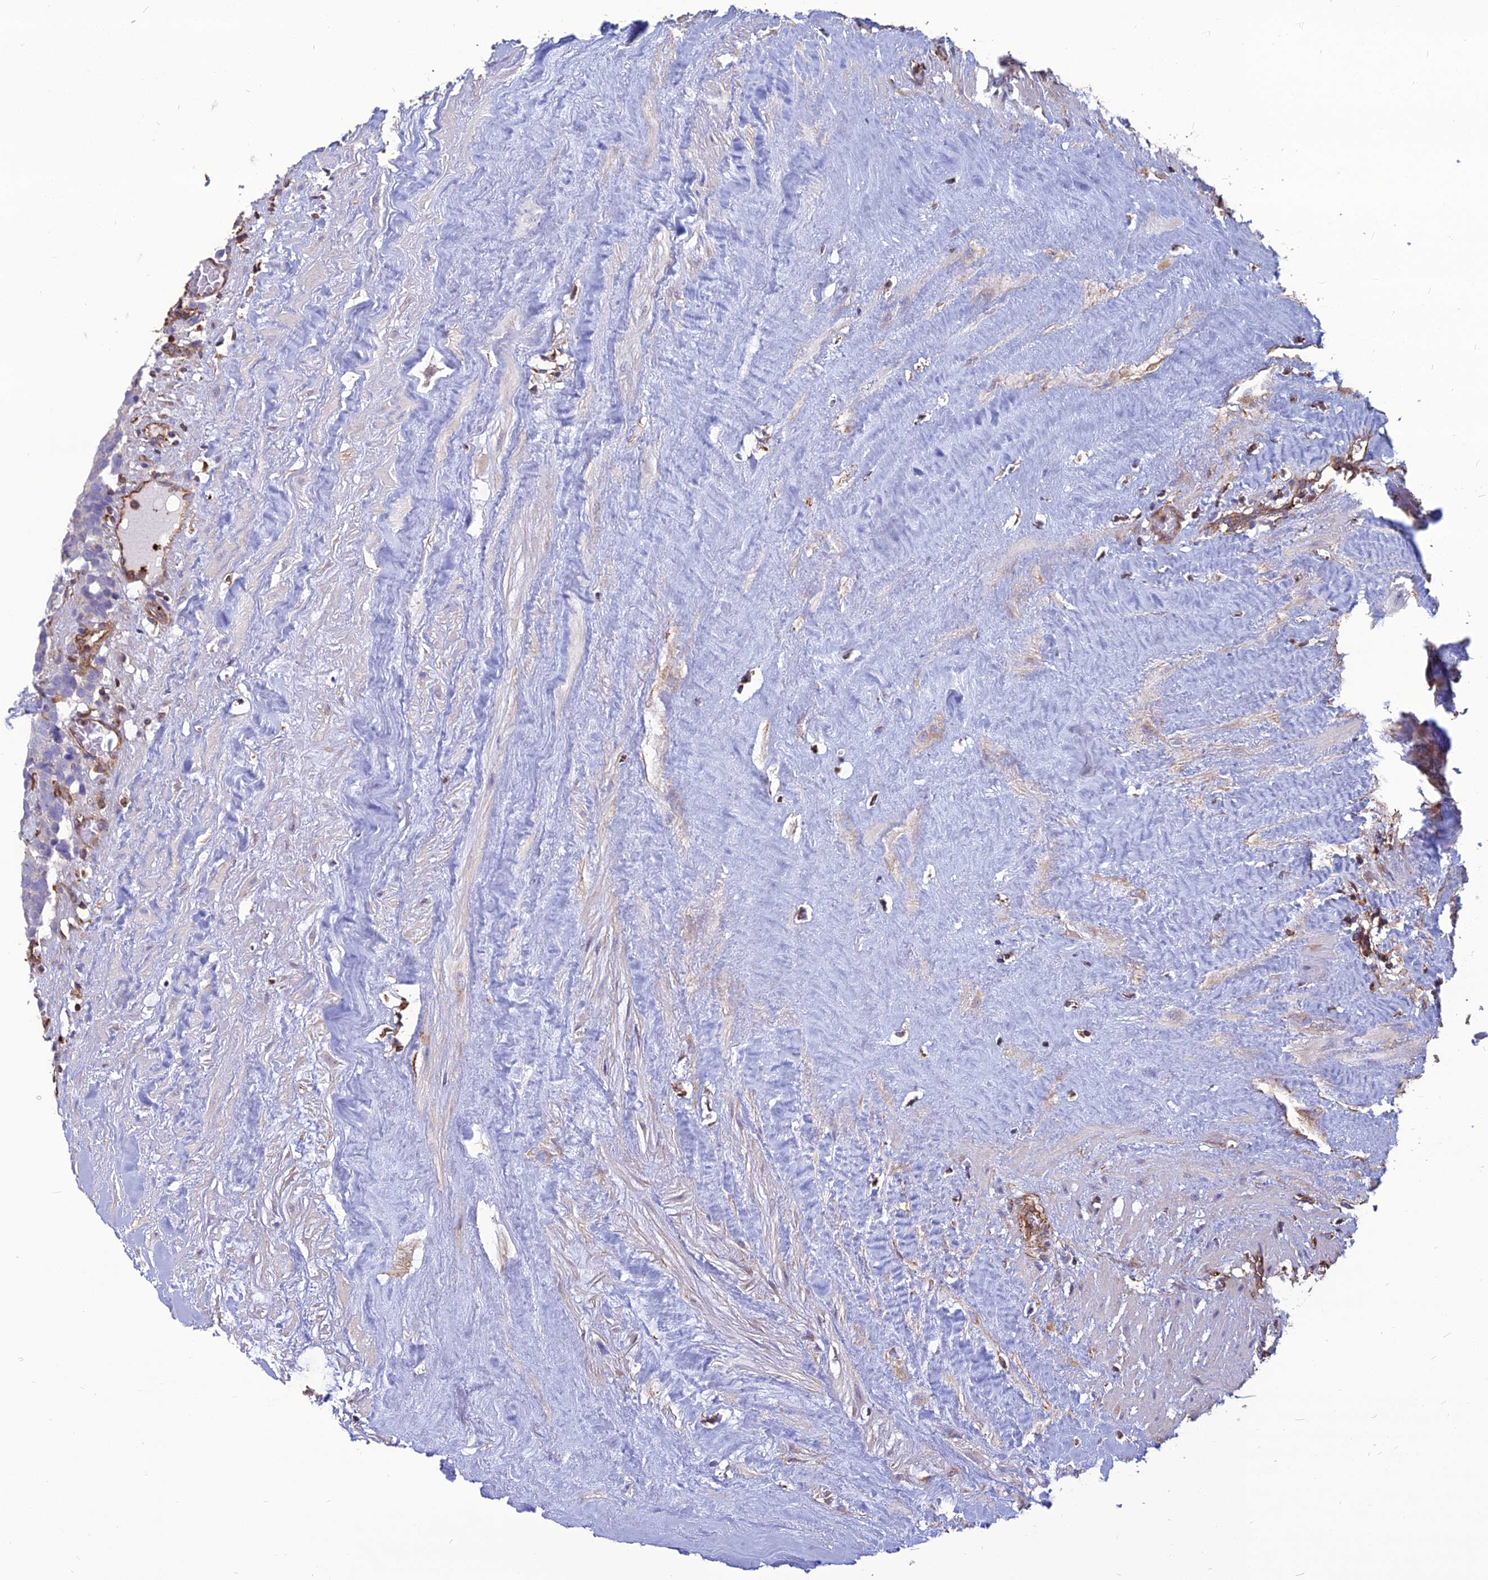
{"staining": {"intensity": "negative", "quantity": "none", "location": "none"}, "tissue": "testis cancer", "cell_type": "Tumor cells", "image_type": "cancer", "snomed": [{"axis": "morphology", "description": "Seminoma, NOS"}, {"axis": "topography", "description": "Testis"}], "caption": "Seminoma (testis) was stained to show a protein in brown. There is no significant positivity in tumor cells. (DAB (3,3'-diaminobenzidine) IHC with hematoxylin counter stain).", "gene": "PSMD11", "patient": {"sex": "male", "age": 71}}